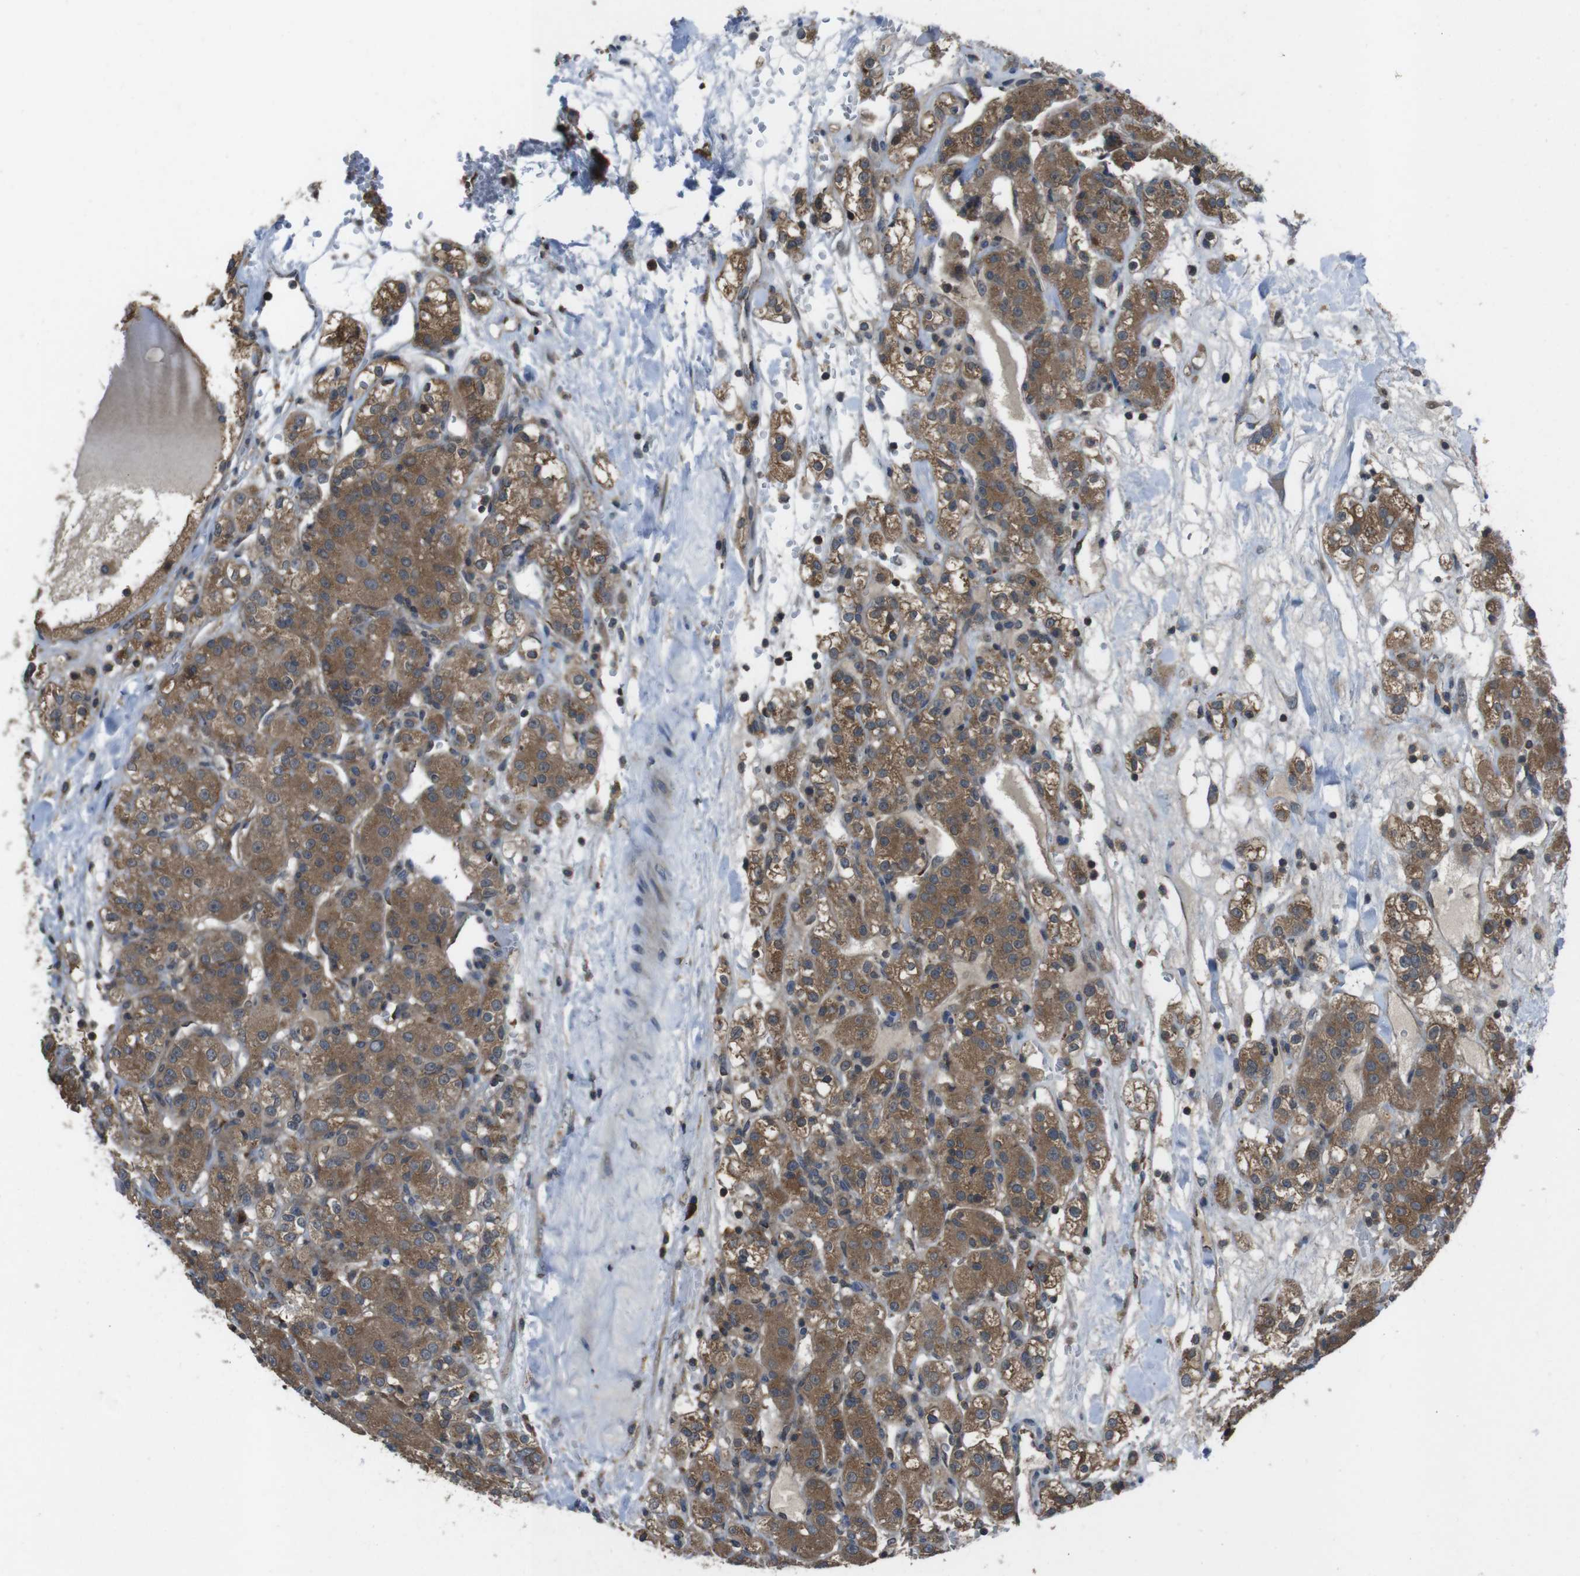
{"staining": {"intensity": "moderate", "quantity": ">75%", "location": "cytoplasmic/membranous"}, "tissue": "renal cancer", "cell_type": "Tumor cells", "image_type": "cancer", "snomed": [{"axis": "morphology", "description": "Normal tissue, NOS"}, {"axis": "morphology", "description": "Adenocarcinoma, NOS"}, {"axis": "topography", "description": "Kidney"}], "caption": "Immunohistochemical staining of human renal cancer displays medium levels of moderate cytoplasmic/membranous positivity in about >75% of tumor cells.", "gene": "SLC22A23", "patient": {"sex": "male", "age": 61}}